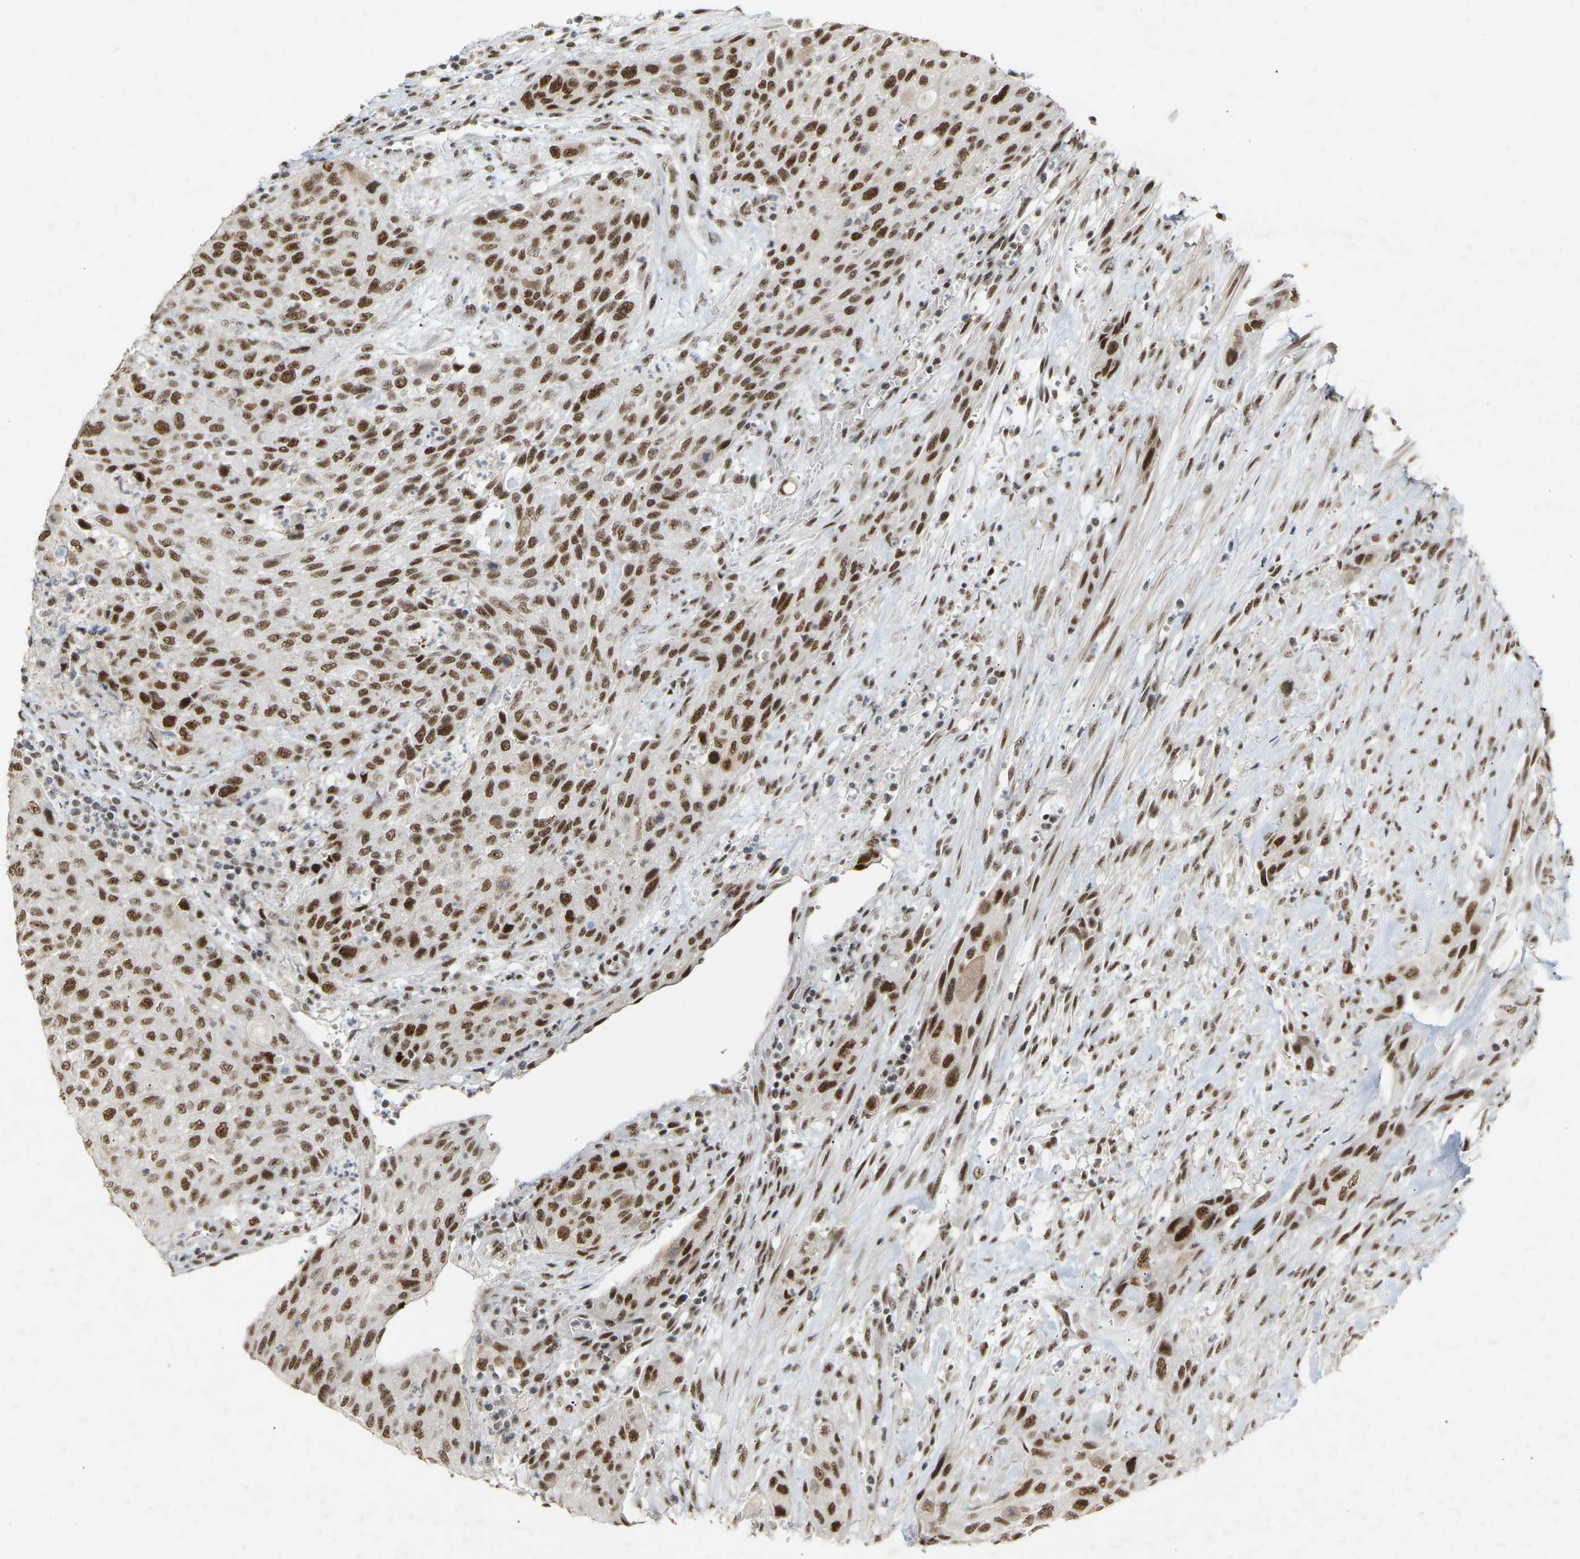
{"staining": {"intensity": "strong", "quantity": ">75%", "location": "nuclear"}, "tissue": "urothelial cancer", "cell_type": "Tumor cells", "image_type": "cancer", "snomed": [{"axis": "morphology", "description": "Urothelial carcinoma, Low grade"}, {"axis": "morphology", "description": "Urothelial carcinoma, High grade"}, {"axis": "topography", "description": "Urinary bladder"}], "caption": "Immunohistochemical staining of human urothelial cancer displays high levels of strong nuclear expression in about >75% of tumor cells. (DAB IHC, brown staining for protein, blue staining for nuclei).", "gene": "NELFB", "patient": {"sex": "male", "age": 35}}